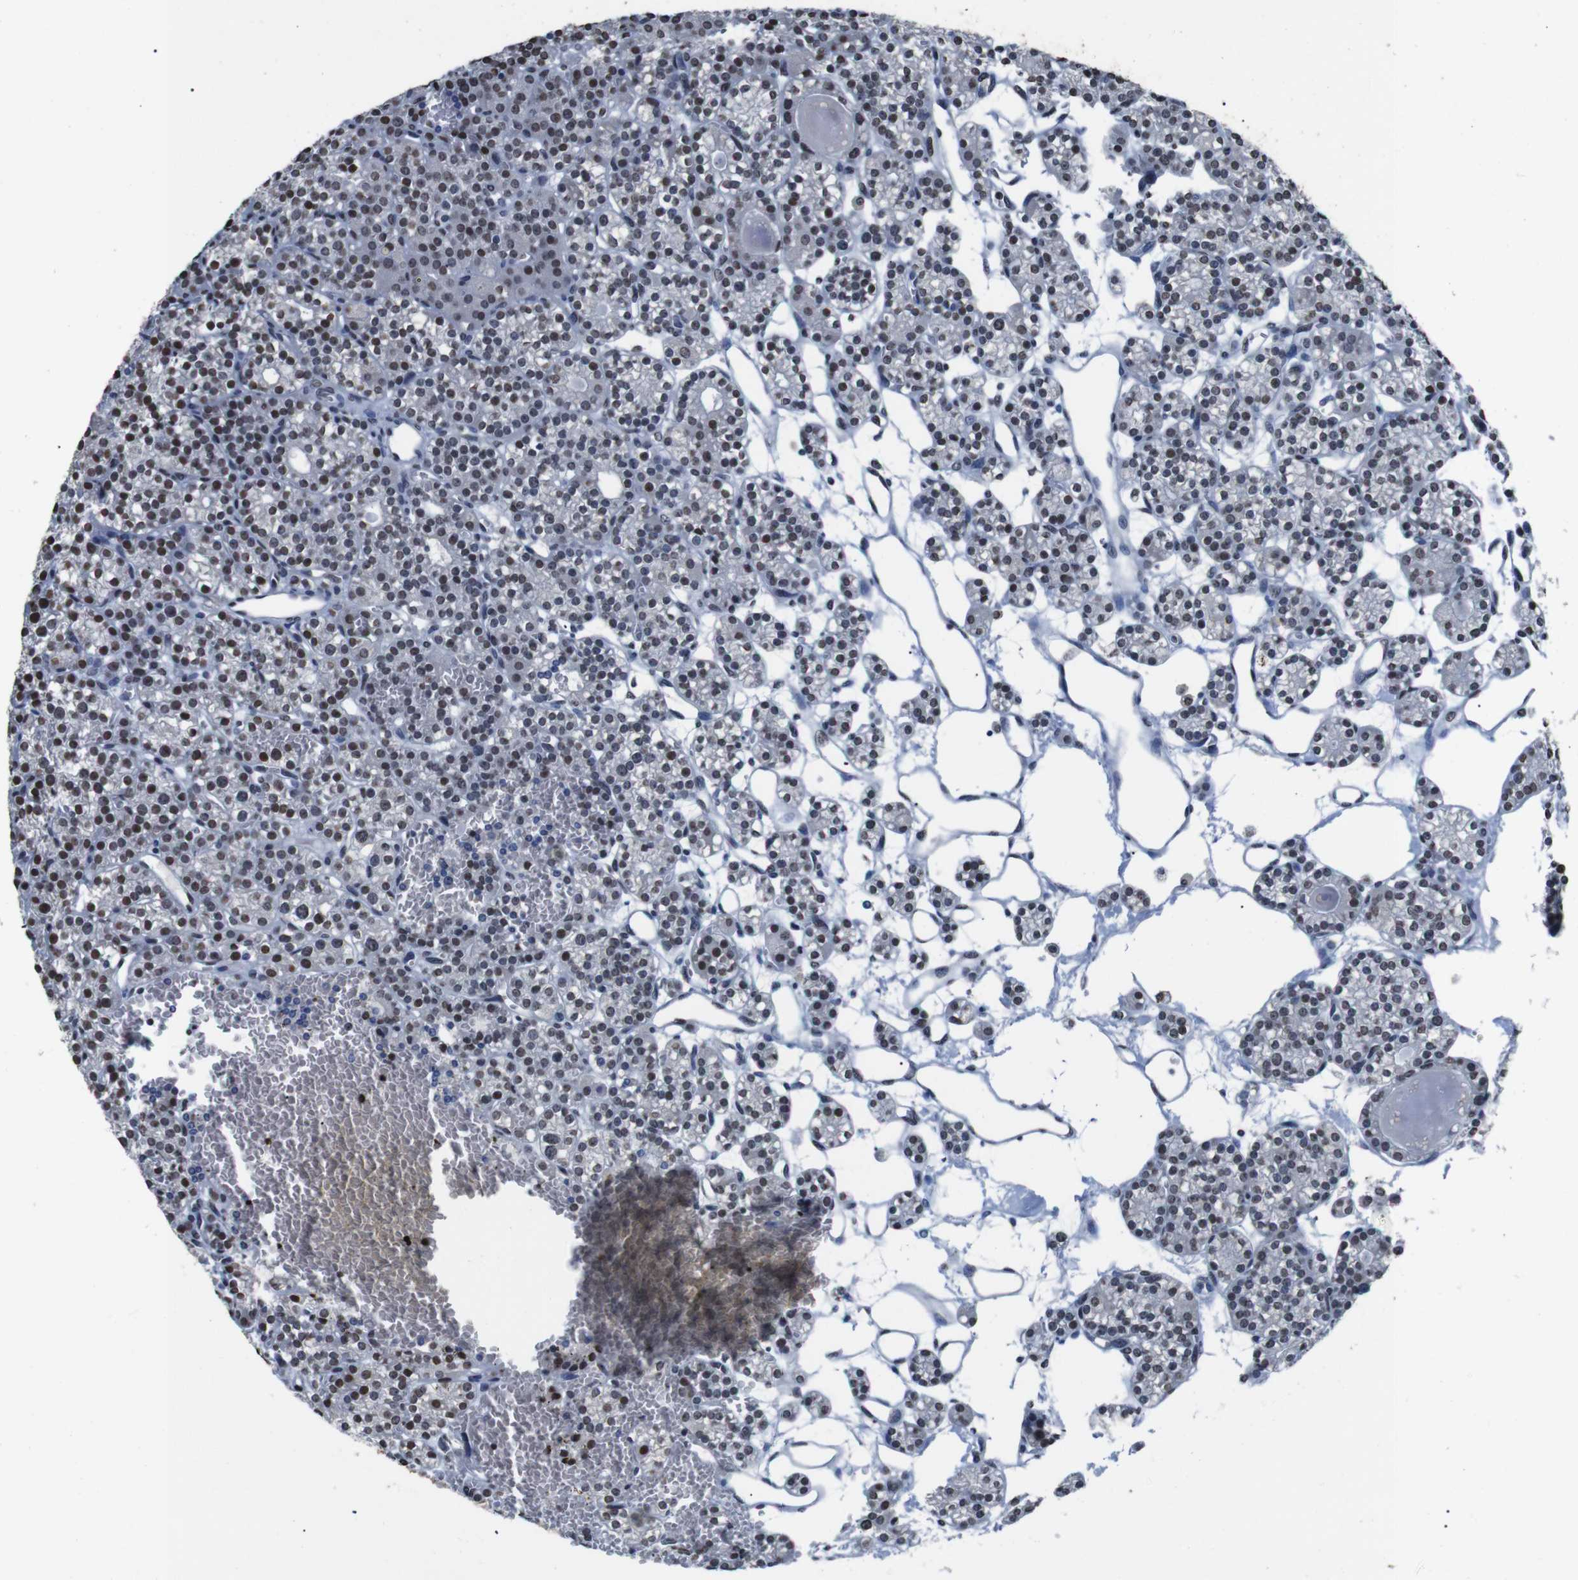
{"staining": {"intensity": "strong", "quantity": ">75%", "location": "nuclear"}, "tissue": "parathyroid gland", "cell_type": "Glandular cells", "image_type": "normal", "snomed": [{"axis": "morphology", "description": "Normal tissue, NOS"}, {"axis": "topography", "description": "Parathyroid gland"}], "caption": "Immunohistochemical staining of normal parathyroid gland reveals strong nuclear protein staining in approximately >75% of glandular cells.", "gene": "PIP4P2", "patient": {"sex": "female", "age": 64}}